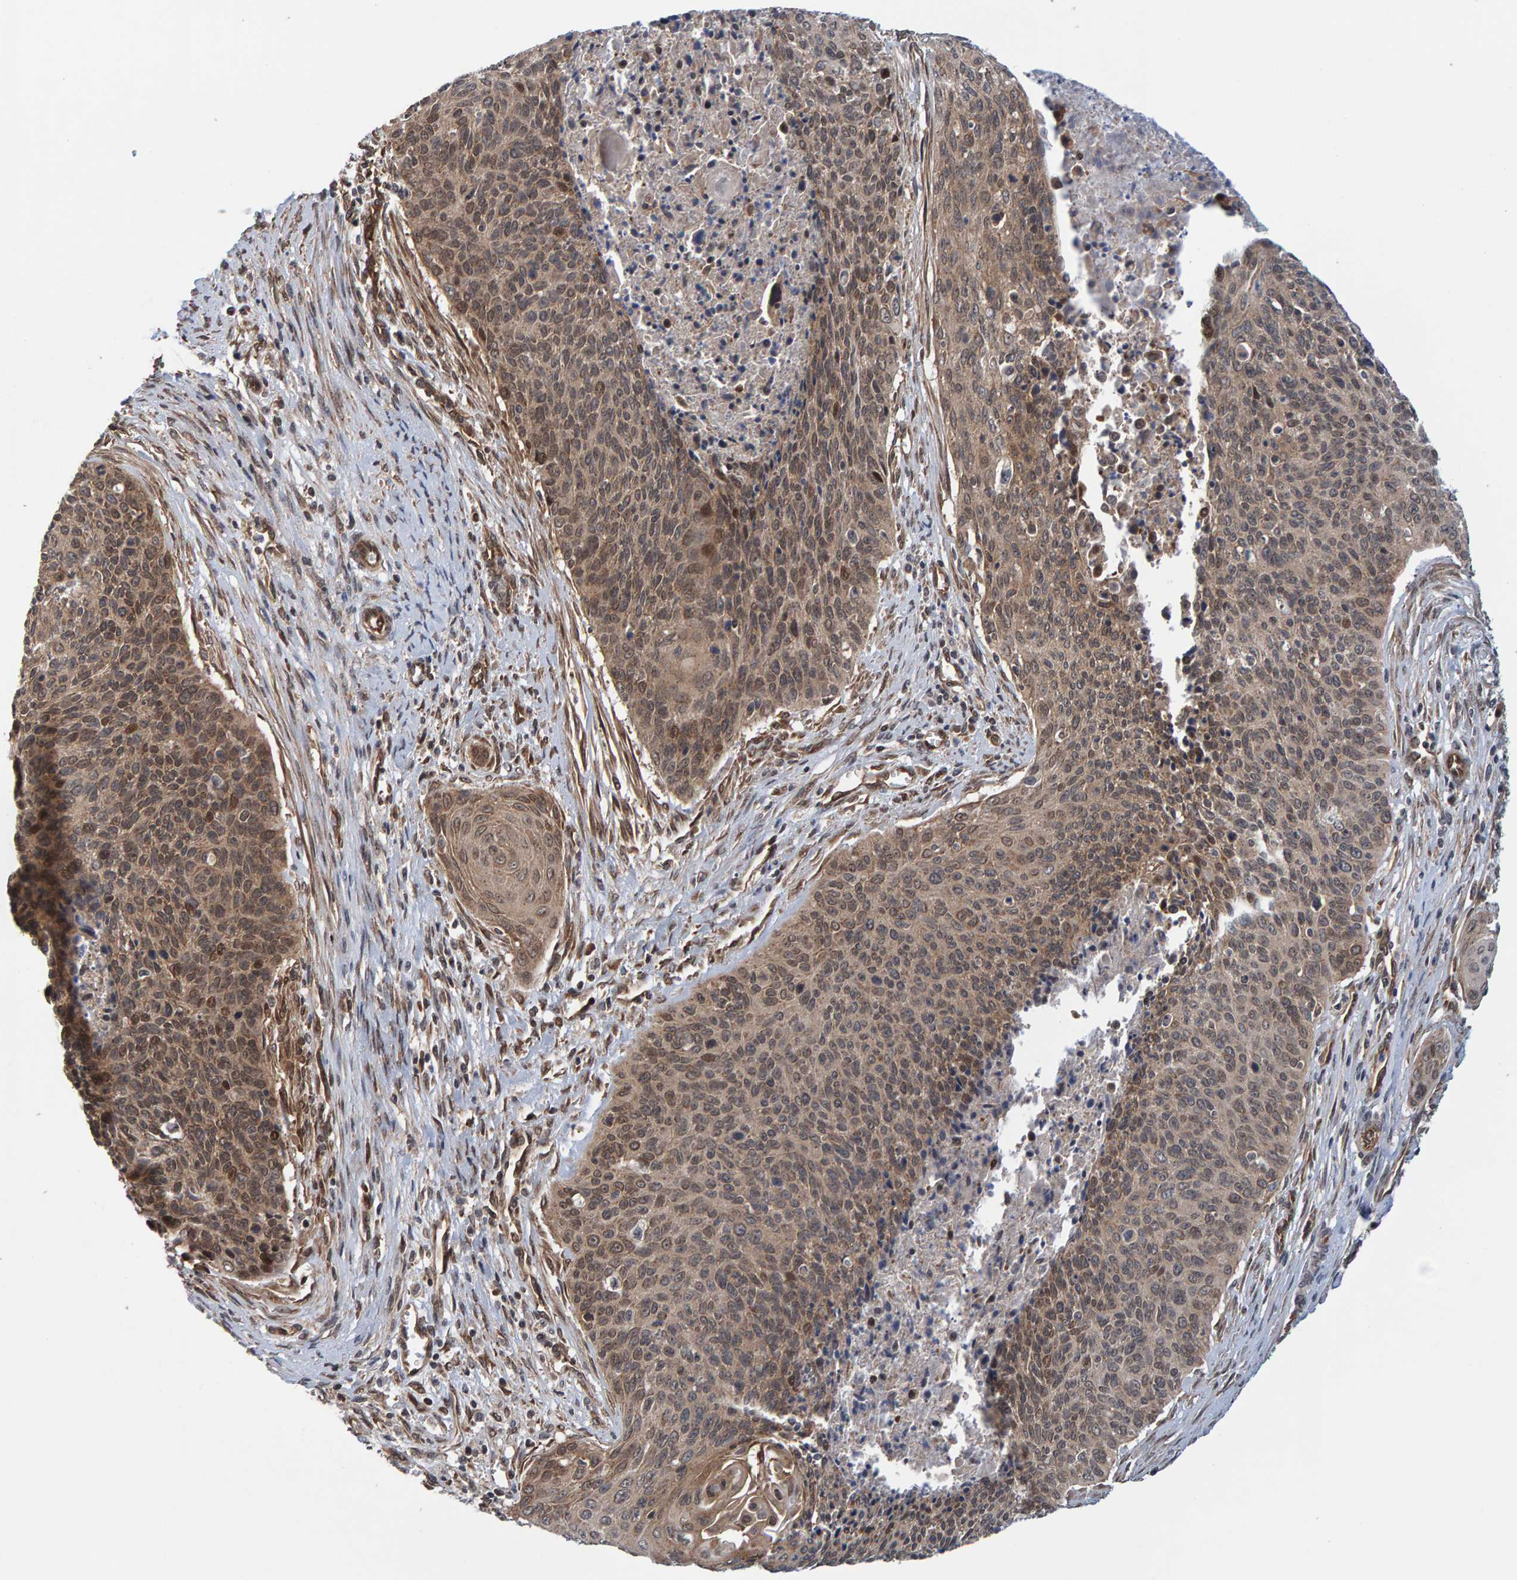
{"staining": {"intensity": "moderate", "quantity": ">75%", "location": "cytoplasmic/membranous"}, "tissue": "cervical cancer", "cell_type": "Tumor cells", "image_type": "cancer", "snomed": [{"axis": "morphology", "description": "Squamous cell carcinoma, NOS"}, {"axis": "topography", "description": "Cervix"}], "caption": "This is a micrograph of IHC staining of cervical cancer, which shows moderate expression in the cytoplasmic/membranous of tumor cells.", "gene": "SCRN2", "patient": {"sex": "female", "age": 55}}